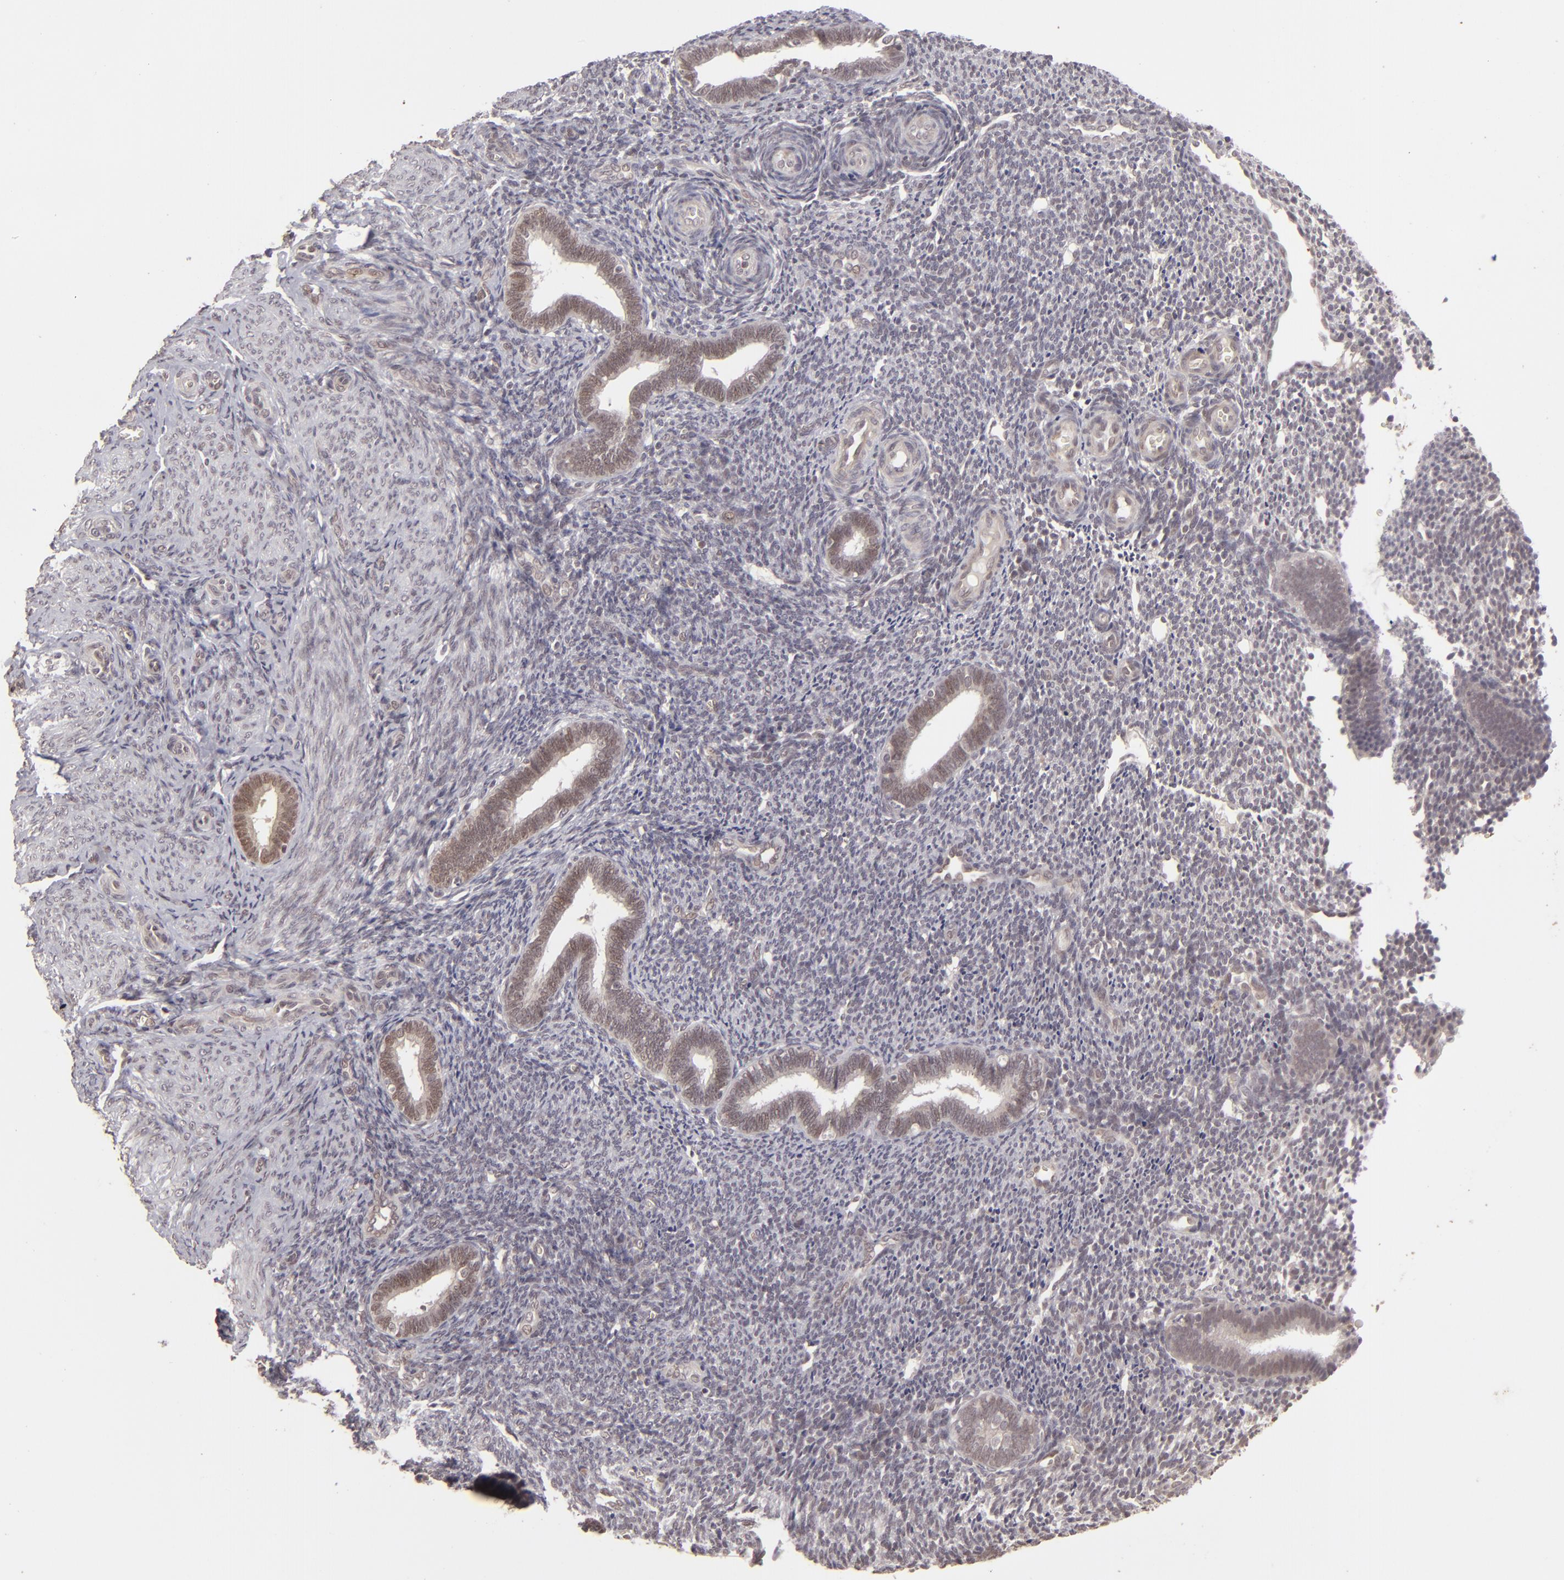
{"staining": {"intensity": "negative", "quantity": "none", "location": "none"}, "tissue": "endometrium", "cell_type": "Cells in endometrial stroma", "image_type": "normal", "snomed": [{"axis": "morphology", "description": "Normal tissue, NOS"}, {"axis": "topography", "description": "Endometrium"}], "caption": "The photomicrograph demonstrates no staining of cells in endometrial stroma in normal endometrium.", "gene": "DFFA", "patient": {"sex": "female", "age": 27}}